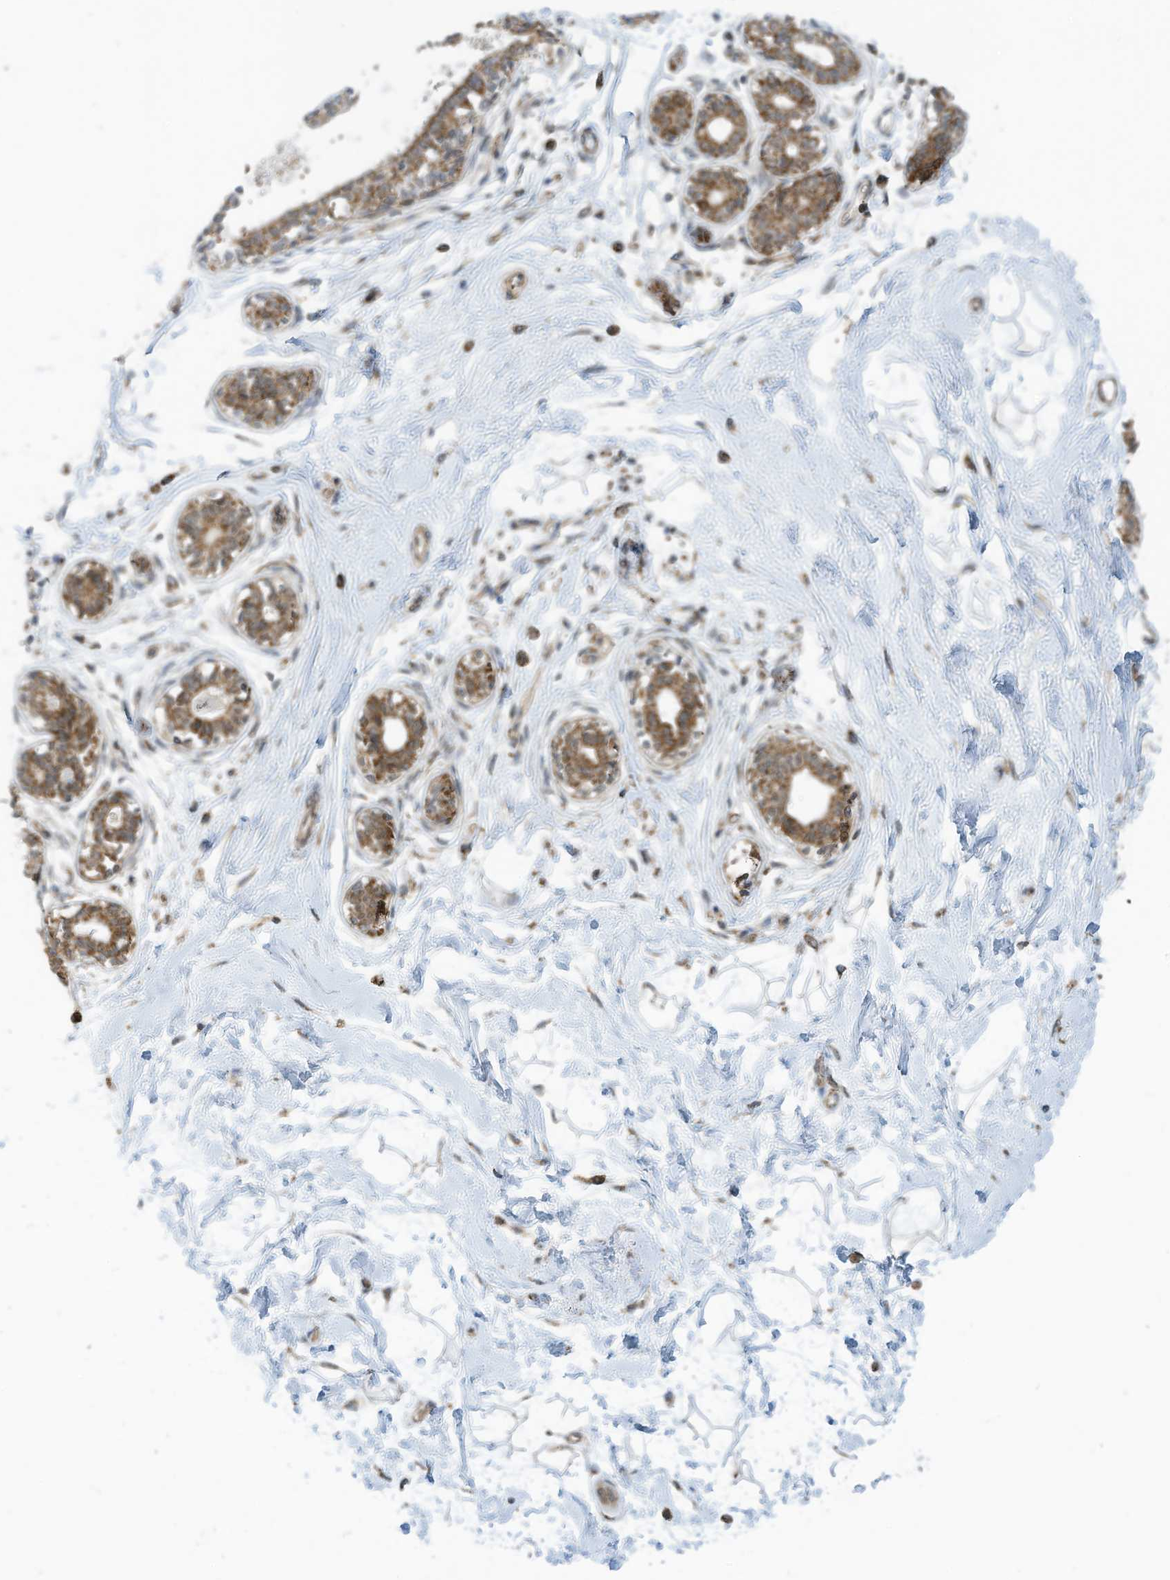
{"staining": {"intensity": "moderate", "quantity": ">75%", "location": "cytoplasmic/membranous"}, "tissue": "breast", "cell_type": "Adipocytes", "image_type": "normal", "snomed": [{"axis": "morphology", "description": "Normal tissue, NOS"}, {"axis": "topography", "description": "Breast"}], "caption": "Immunohistochemistry staining of benign breast, which demonstrates medium levels of moderate cytoplasmic/membranous expression in approximately >75% of adipocytes indicating moderate cytoplasmic/membranous protein positivity. The staining was performed using DAB (3,3'-diaminobenzidine) (brown) for protein detection and nuclei were counterstained in hematoxylin (blue).", "gene": "METTL6", "patient": {"sex": "female", "age": 45}}